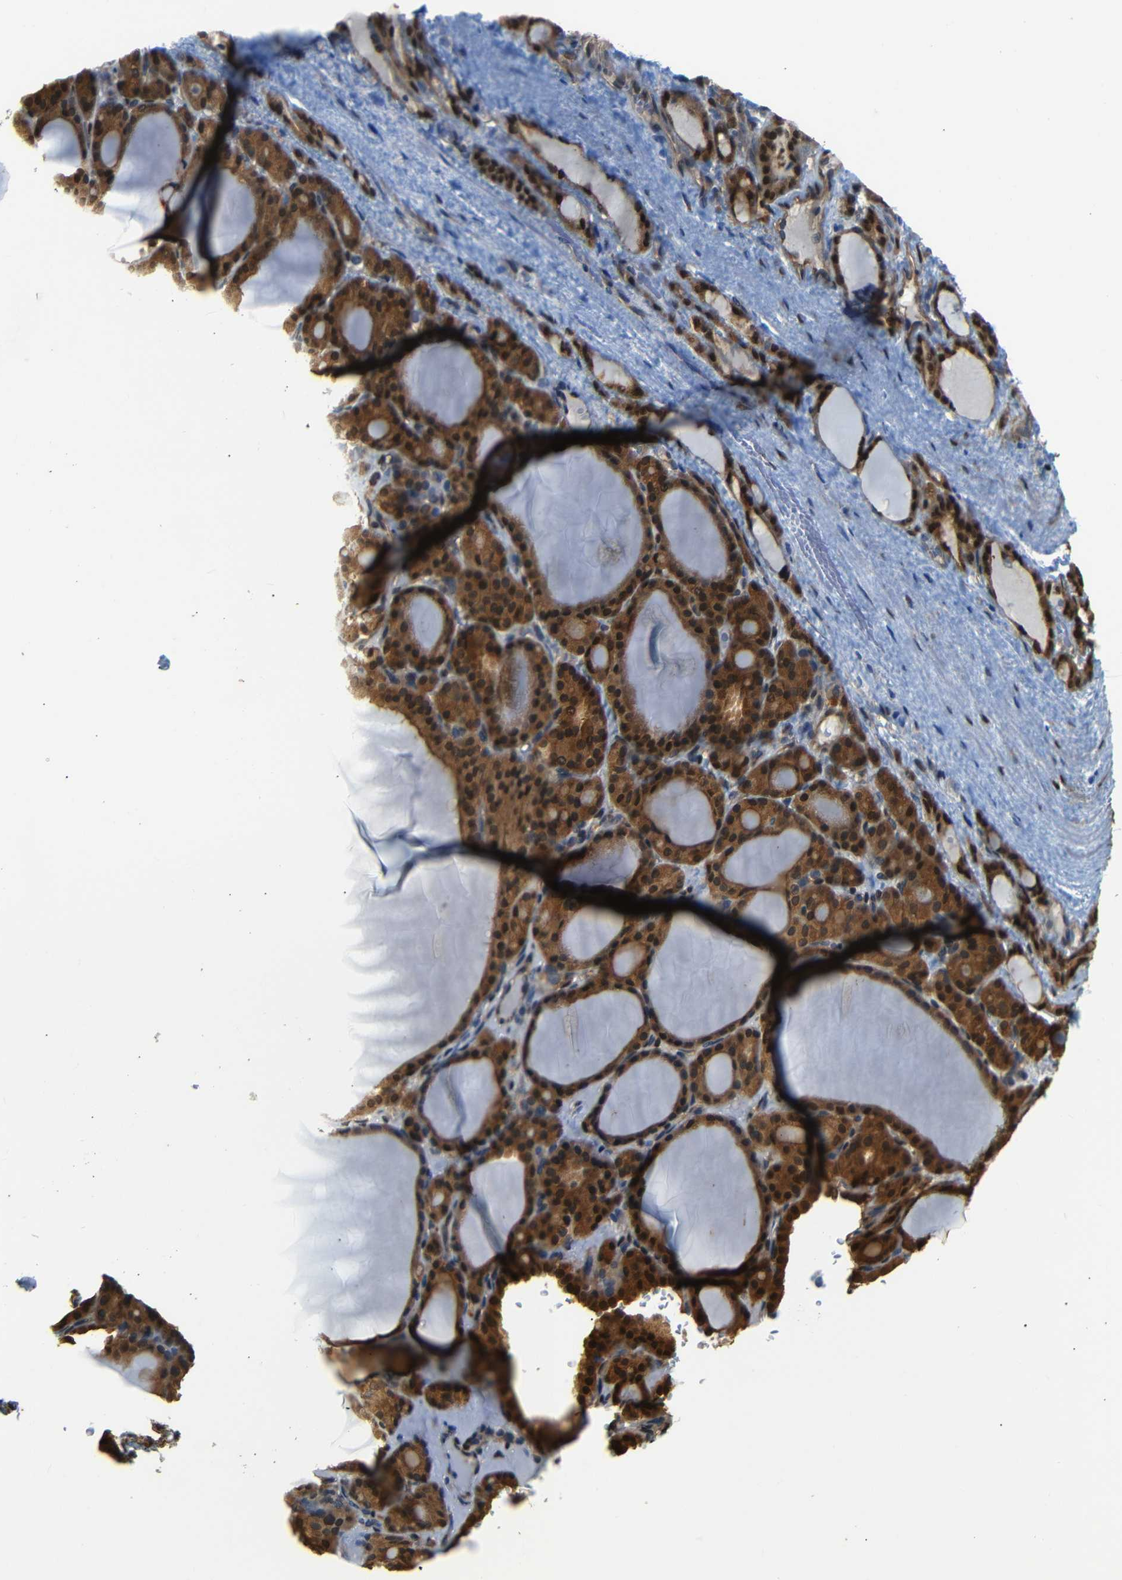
{"staining": {"intensity": "strong", "quantity": ">75%", "location": "cytoplasmic/membranous,nuclear"}, "tissue": "thyroid gland", "cell_type": "Glandular cells", "image_type": "normal", "snomed": [{"axis": "morphology", "description": "Normal tissue, NOS"}, {"axis": "topography", "description": "Thyroid gland"}], "caption": "A brown stain labels strong cytoplasmic/membranous,nuclear staining of a protein in glandular cells of benign human thyroid gland. The staining is performed using DAB (3,3'-diaminobenzidine) brown chromogen to label protein expression. The nuclei are counter-stained blue using hematoxylin.", "gene": "YAP1", "patient": {"sex": "female", "age": 28}}